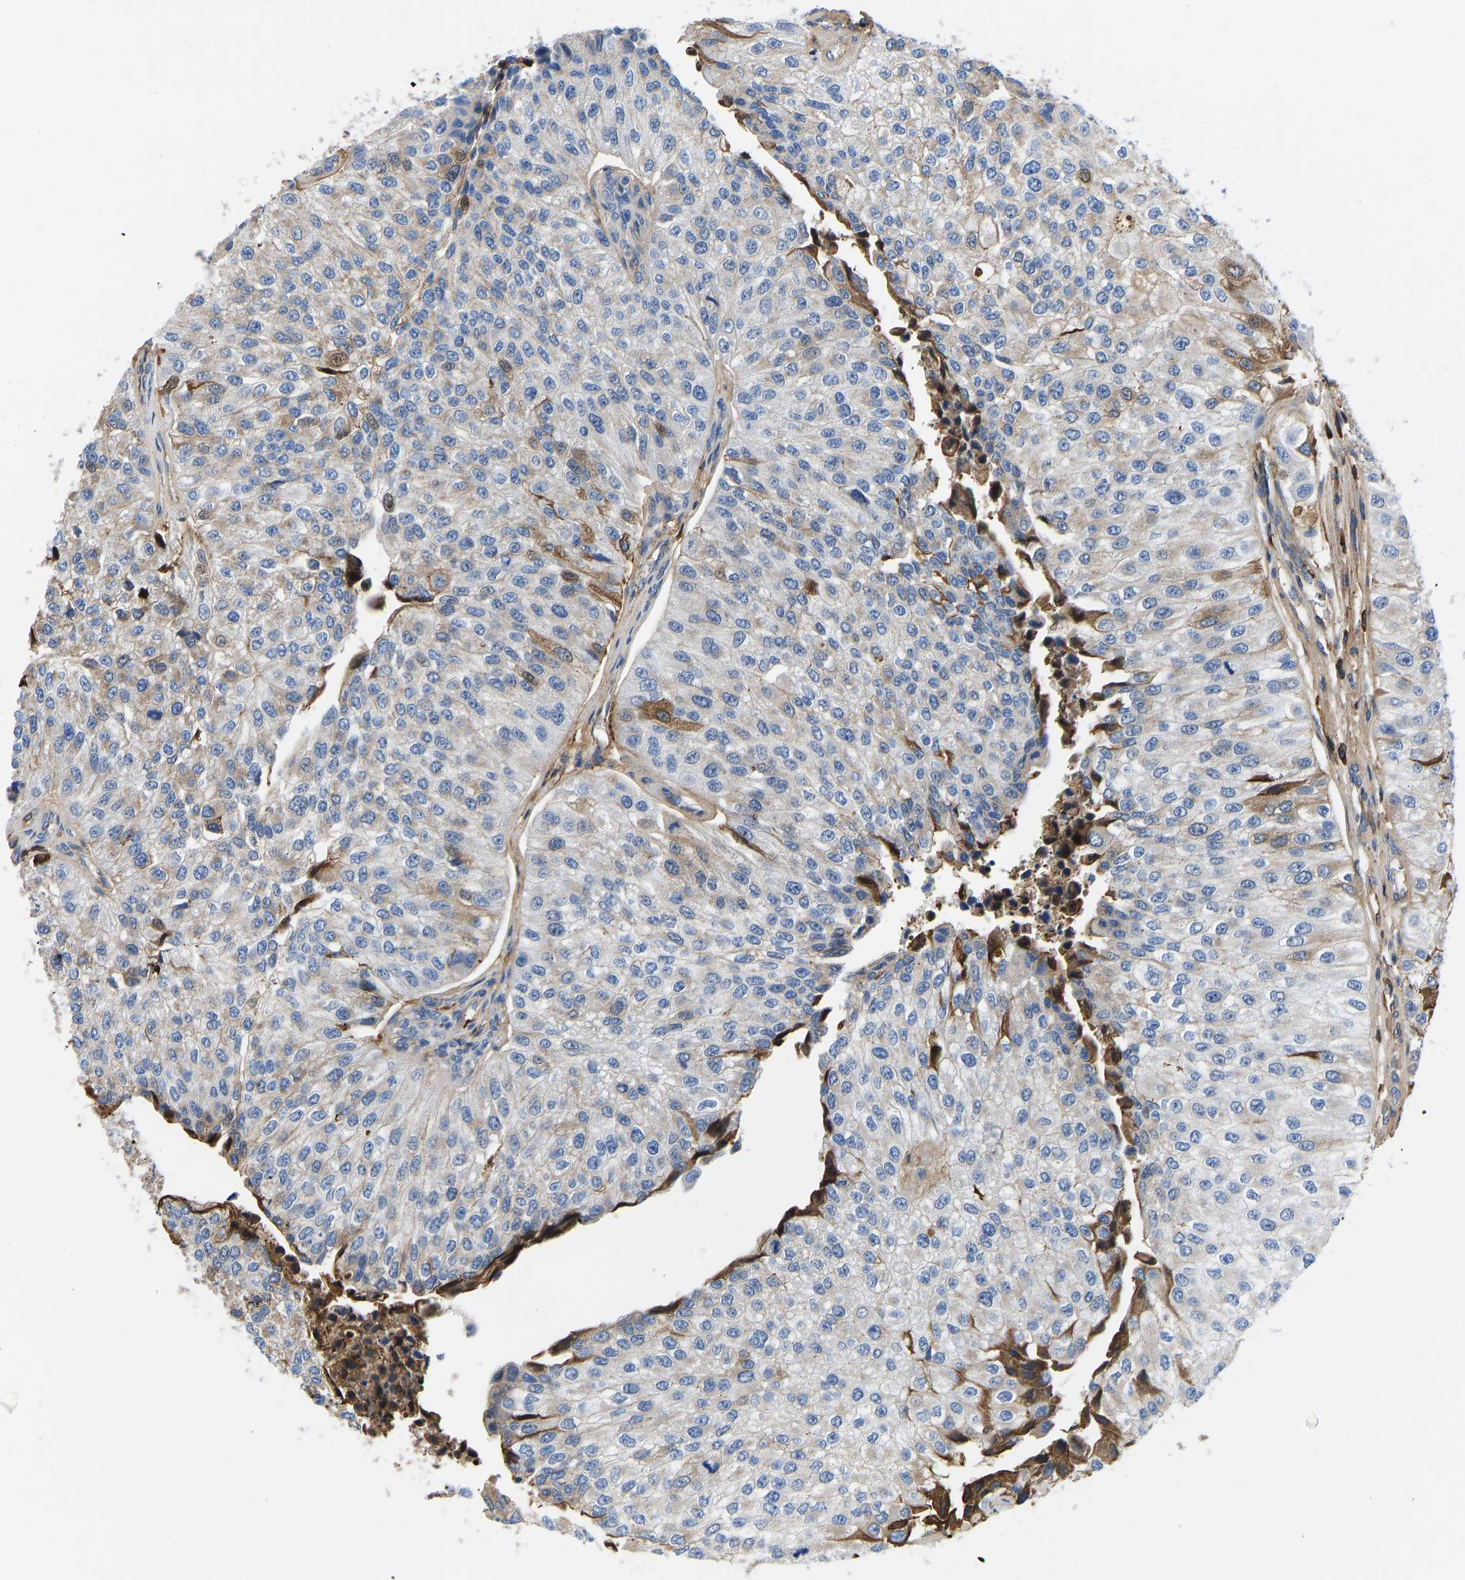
{"staining": {"intensity": "moderate", "quantity": "<25%", "location": "cytoplasmic/membranous"}, "tissue": "urothelial cancer", "cell_type": "Tumor cells", "image_type": "cancer", "snomed": [{"axis": "morphology", "description": "Urothelial carcinoma, High grade"}, {"axis": "topography", "description": "Kidney"}, {"axis": "topography", "description": "Urinary bladder"}], "caption": "The histopathology image demonstrates staining of urothelial cancer, revealing moderate cytoplasmic/membranous protein expression (brown color) within tumor cells. Nuclei are stained in blue.", "gene": "HSPG2", "patient": {"sex": "male", "age": 77}}